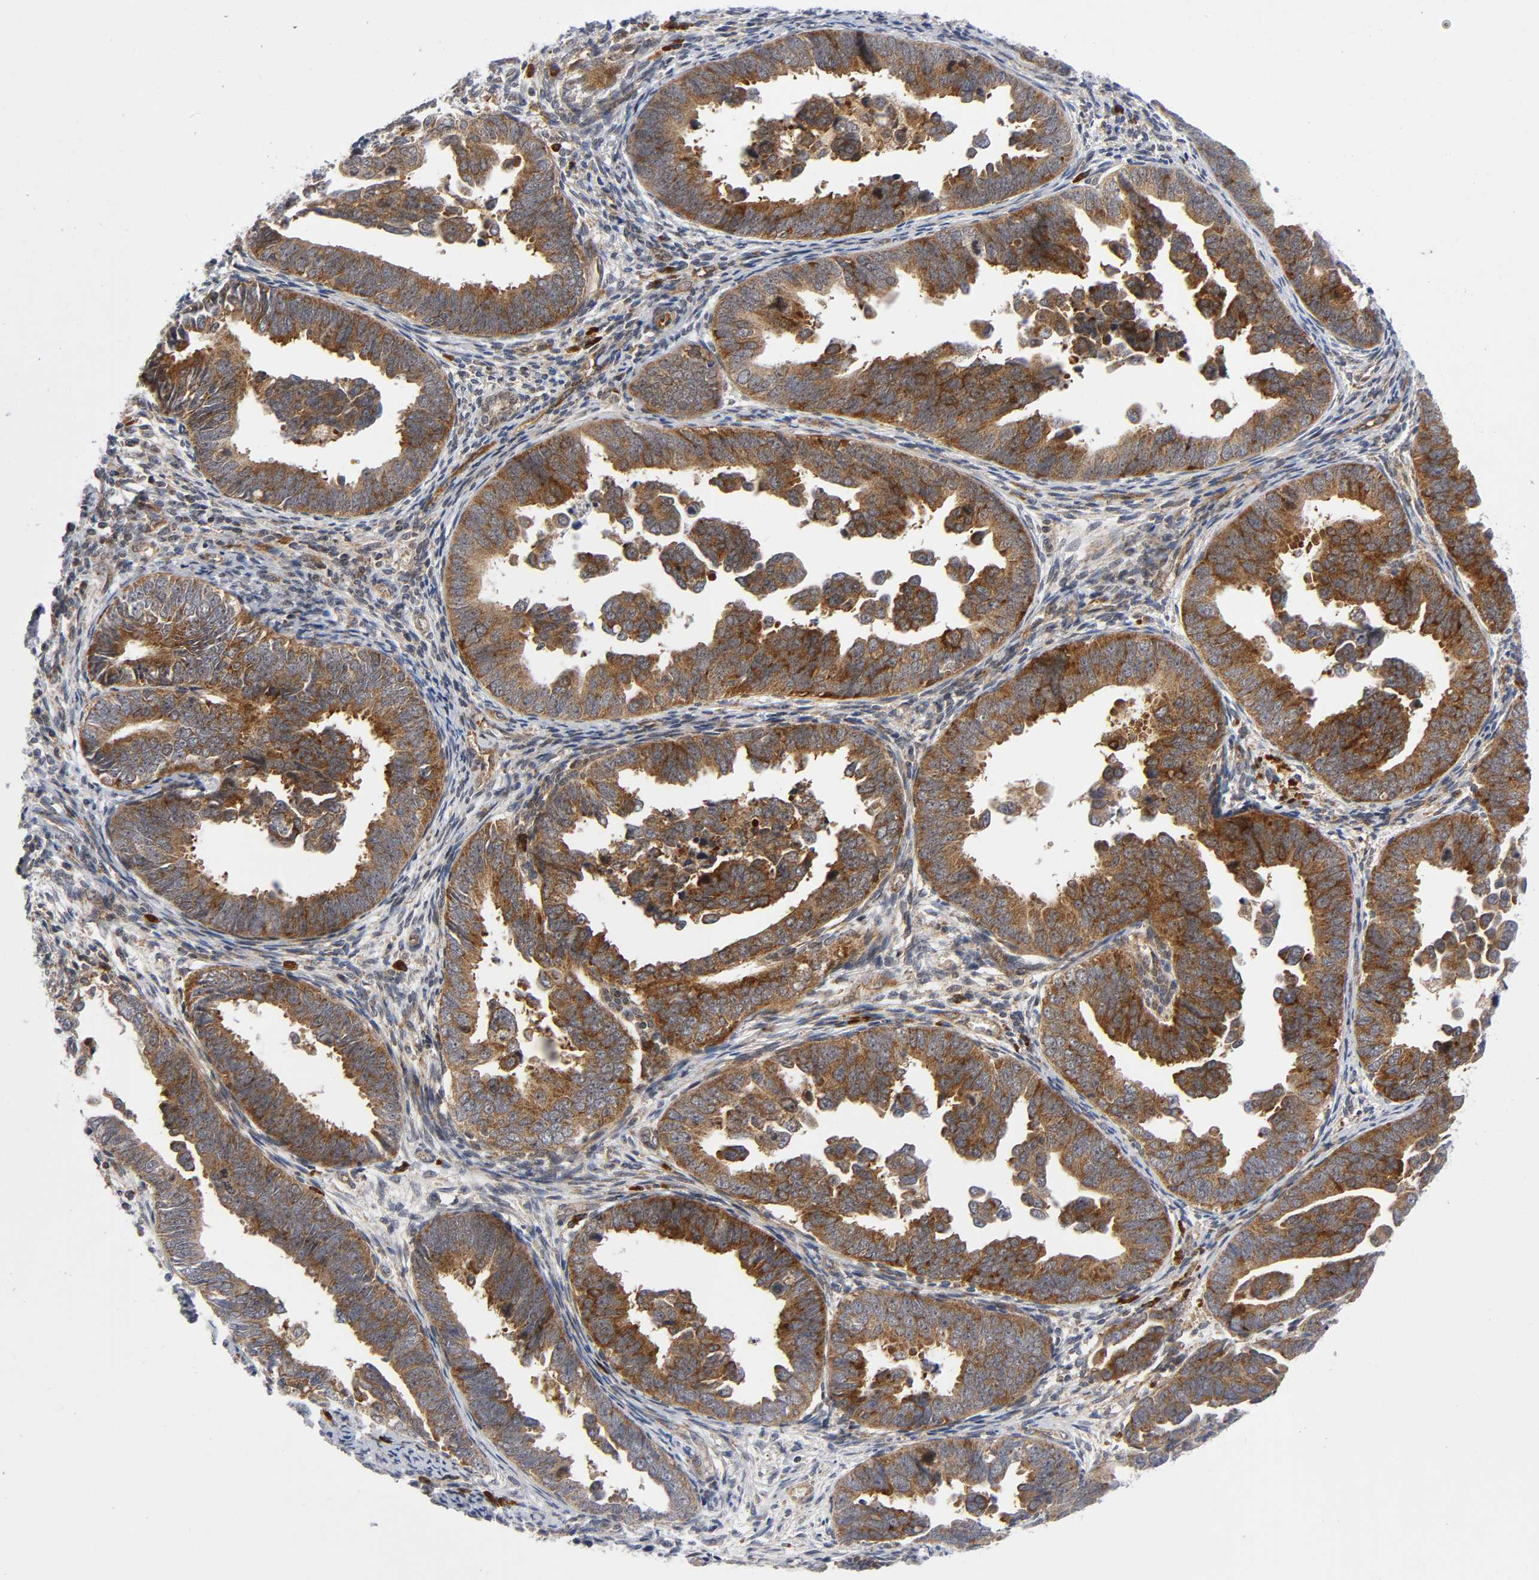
{"staining": {"intensity": "strong", "quantity": ">75%", "location": "cytoplasmic/membranous"}, "tissue": "endometrial cancer", "cell_type": "Tumor cells", "image_type": "cancer", "snomed": [{"axis": "morphology", "description": "Adenocarcinoma, NOS"}, {"axis": "topography", "description": "Endometrium"}], "caption": "Endometrial adenocarcinoma stained with a protein marker demonstrates strong staining in tumor cells.", "gene": "EIF5", "patient": {"sex": "female", "age": 75}}